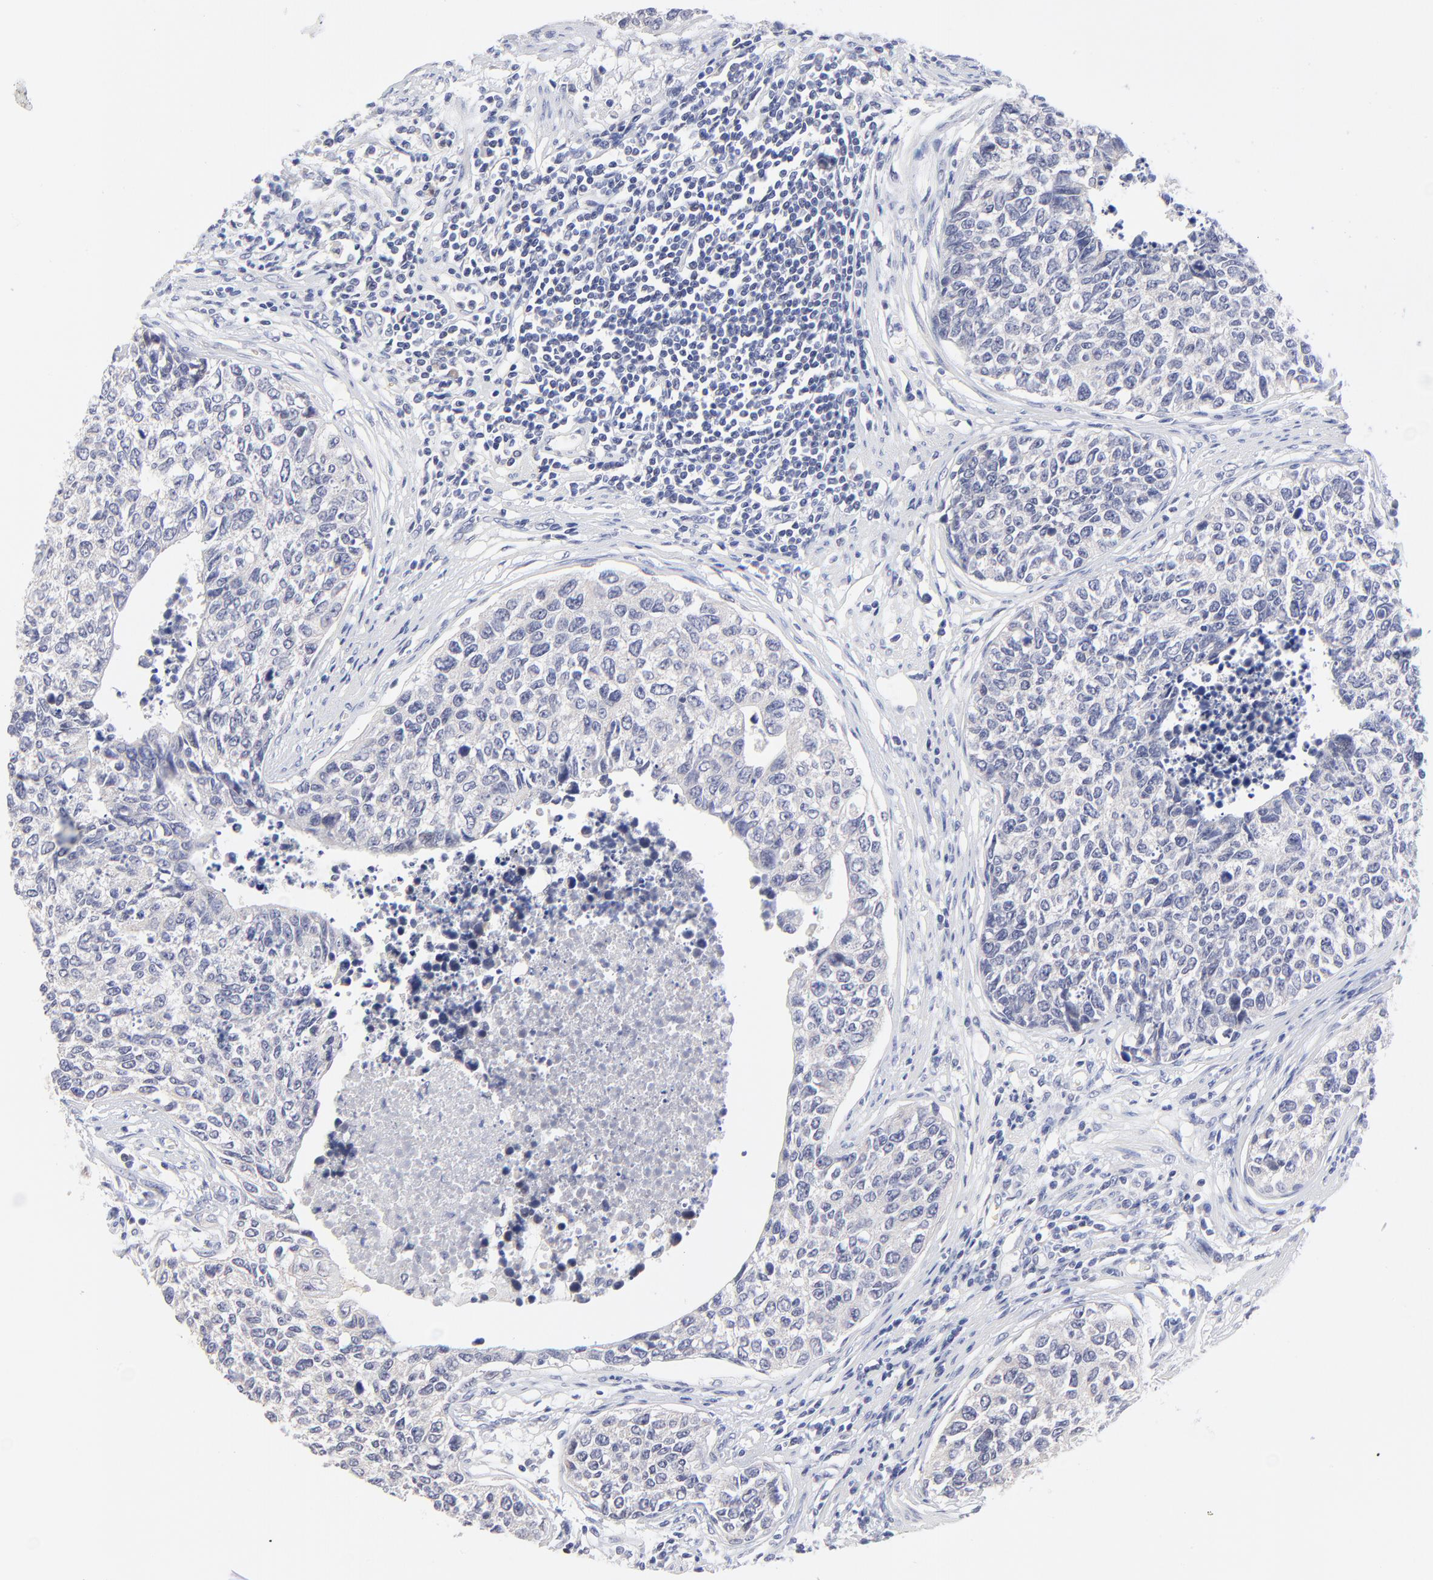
{"staining": {"intensity": "negative", "quantity": "none", "location": "none"}, "tissue": "urothelial cancer", "cell_type": "Tumor cells", "image_type": "cancer", "snomed": [{"axis": "morphology", "description": "Urothelial carcinoma, High grade"}, {"axis": "topography", "description": "Urinary bladder"}], "caption": "Tumor cells show no significant protein expression in urothelial cancer.", "gene": "FBXO8", "patient": {"sex": "male", "age": 81}}